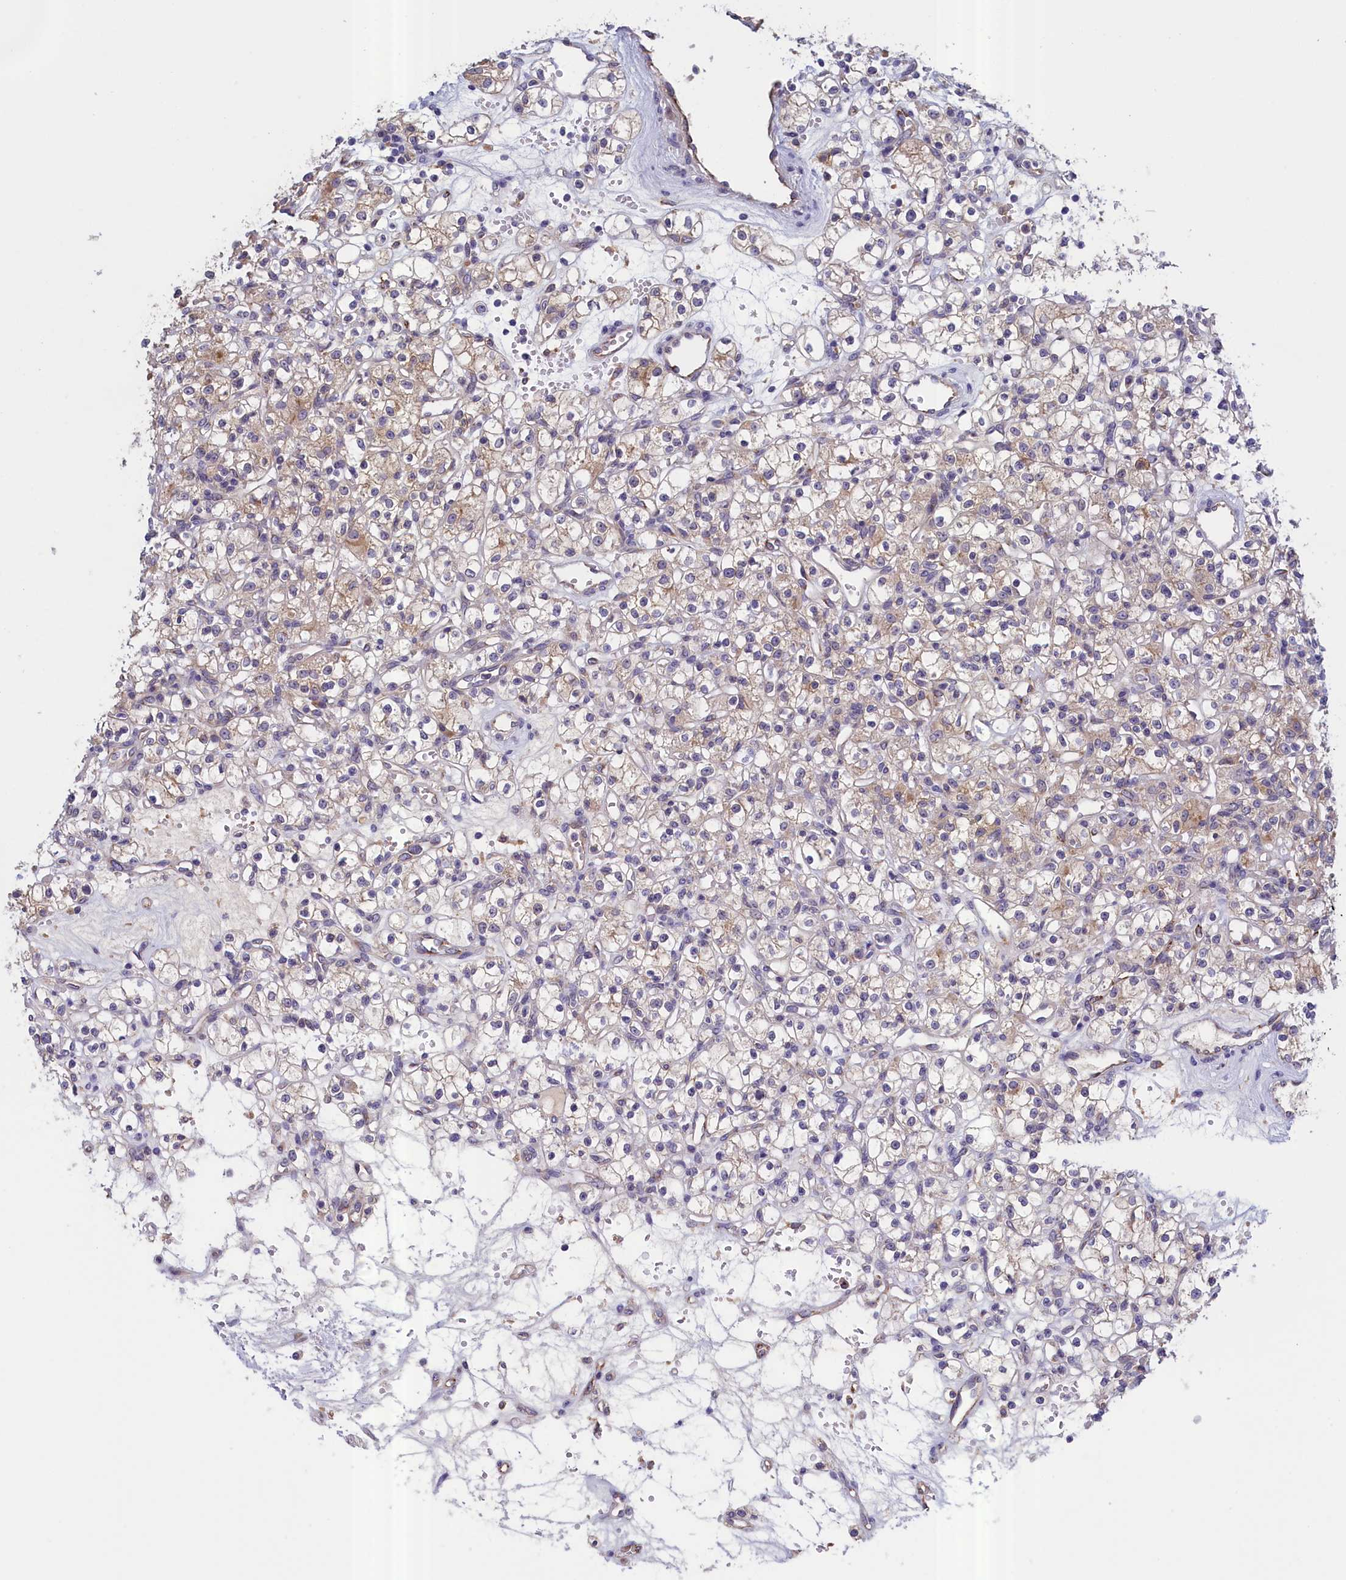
{"staining": {"intensity": "weak", "quantity": "<25%", "location": "cytoplasmic/membranous"}, "tissue": "renal cancer", "cell_type": "Tumor cells", "image_type": "cancer", "snomed": [{"axis": "morphology", "description": "Adenocarcinoma, NOS"}, {"axis": "topography", "description": "Kidney"}], "caption": "The histopathology image displays no significant expression in tumor cells of renal cancer. Nuclei are stained in blue.", "gene": "COL19A1", "patient": {"sex": "female", "age": 59}}